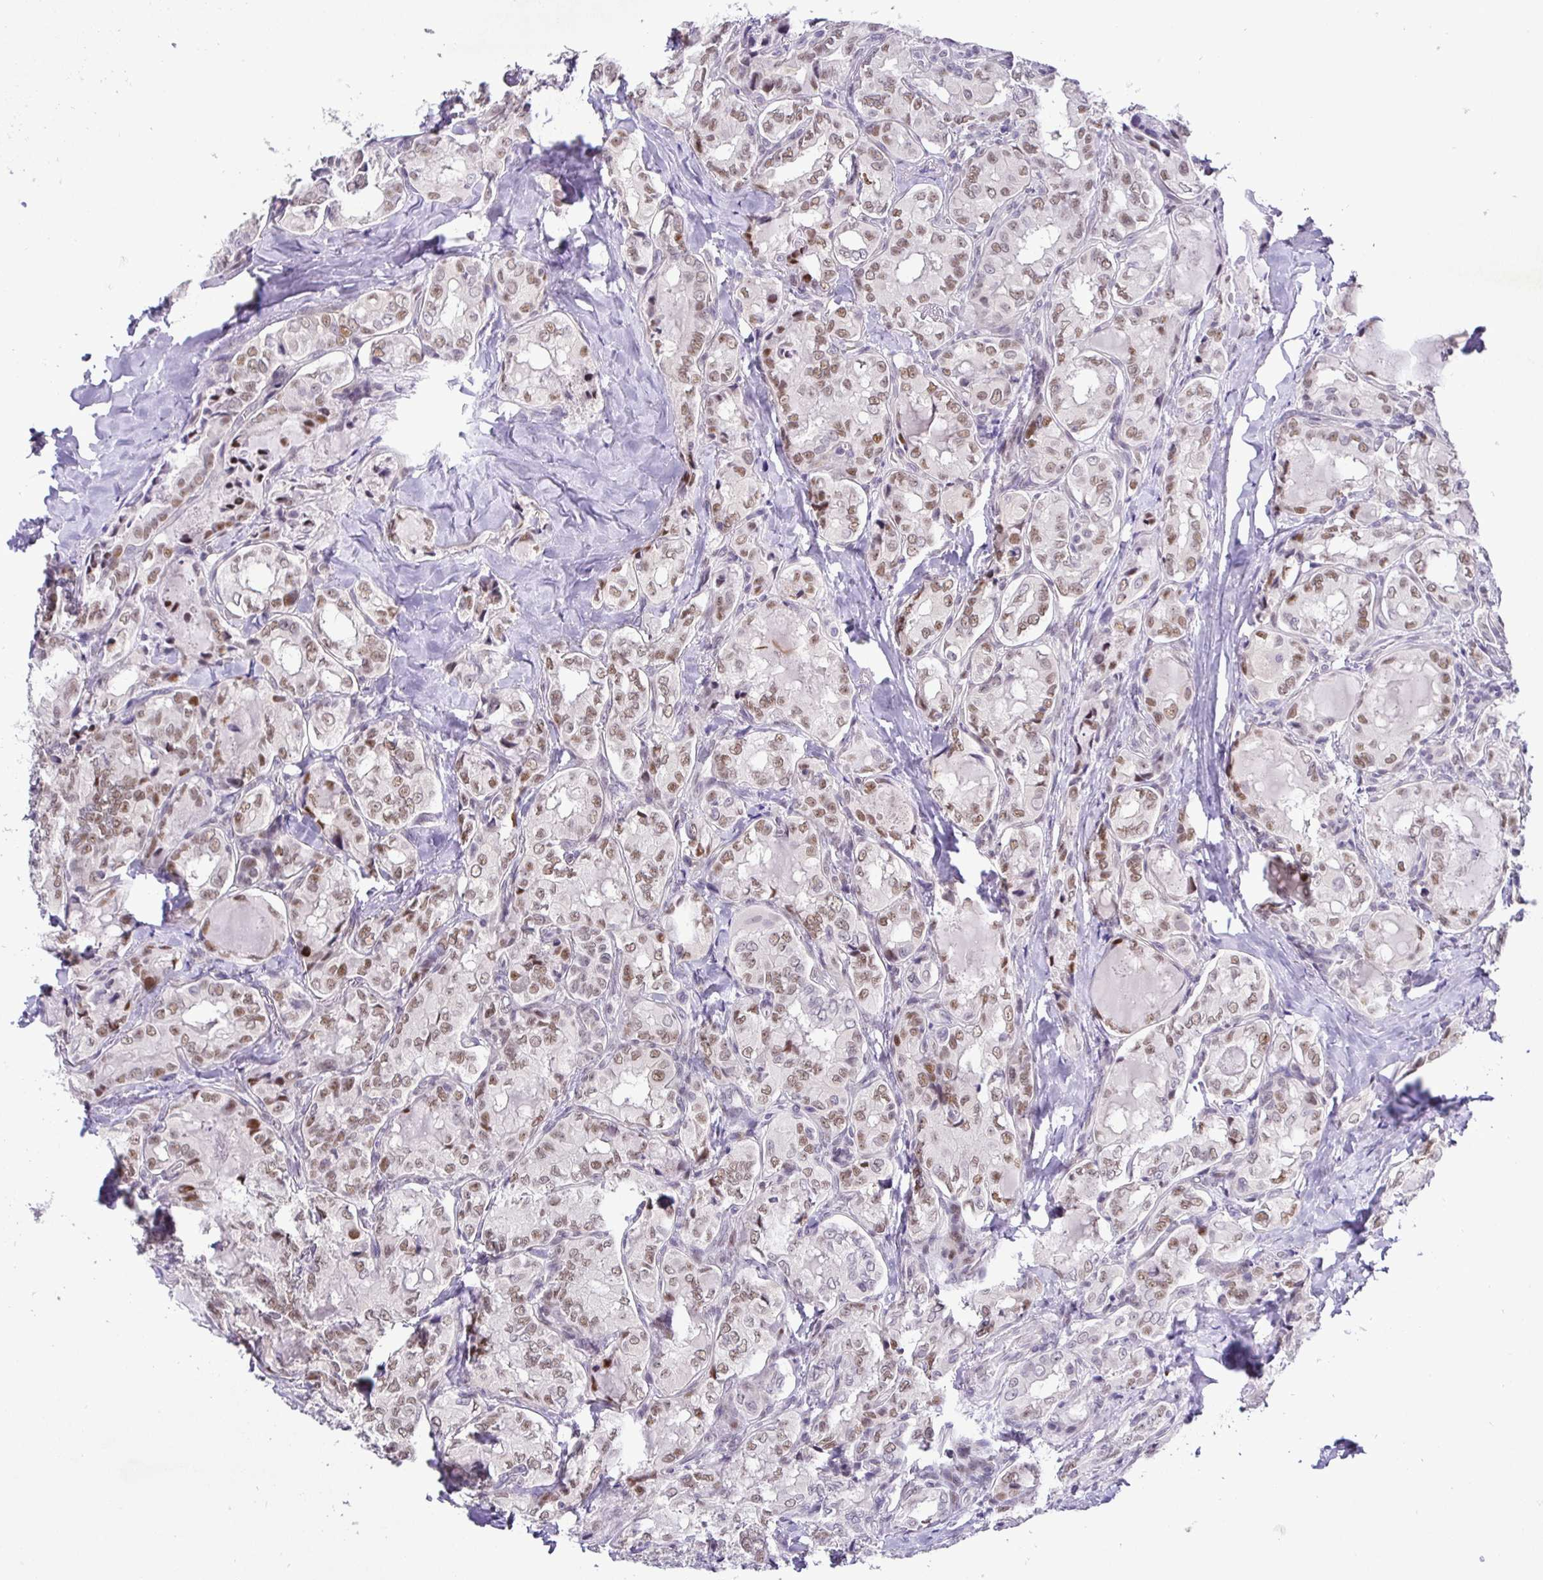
{"staining": {"intensity": "moderate", "quantity": ">75%", "location": "nuclear"}, "tissue": "thyroid cancer", "cell_type": "Tumor cells", "image_type": "cancer", "snomed": [{"axis": "morphology", "description": "Papillary adenocarcinoma, NOS"}, {"axis": "topography", "description": "Thyroid gland"}], "caption": "A medium amount of moderate nuclear staining is seen in approximately >75% of tumor cells in thyroid papillary adenocarcinoma tissue.", "gene": "NUP188", "patient": {"sex": "female", "age": 75}}